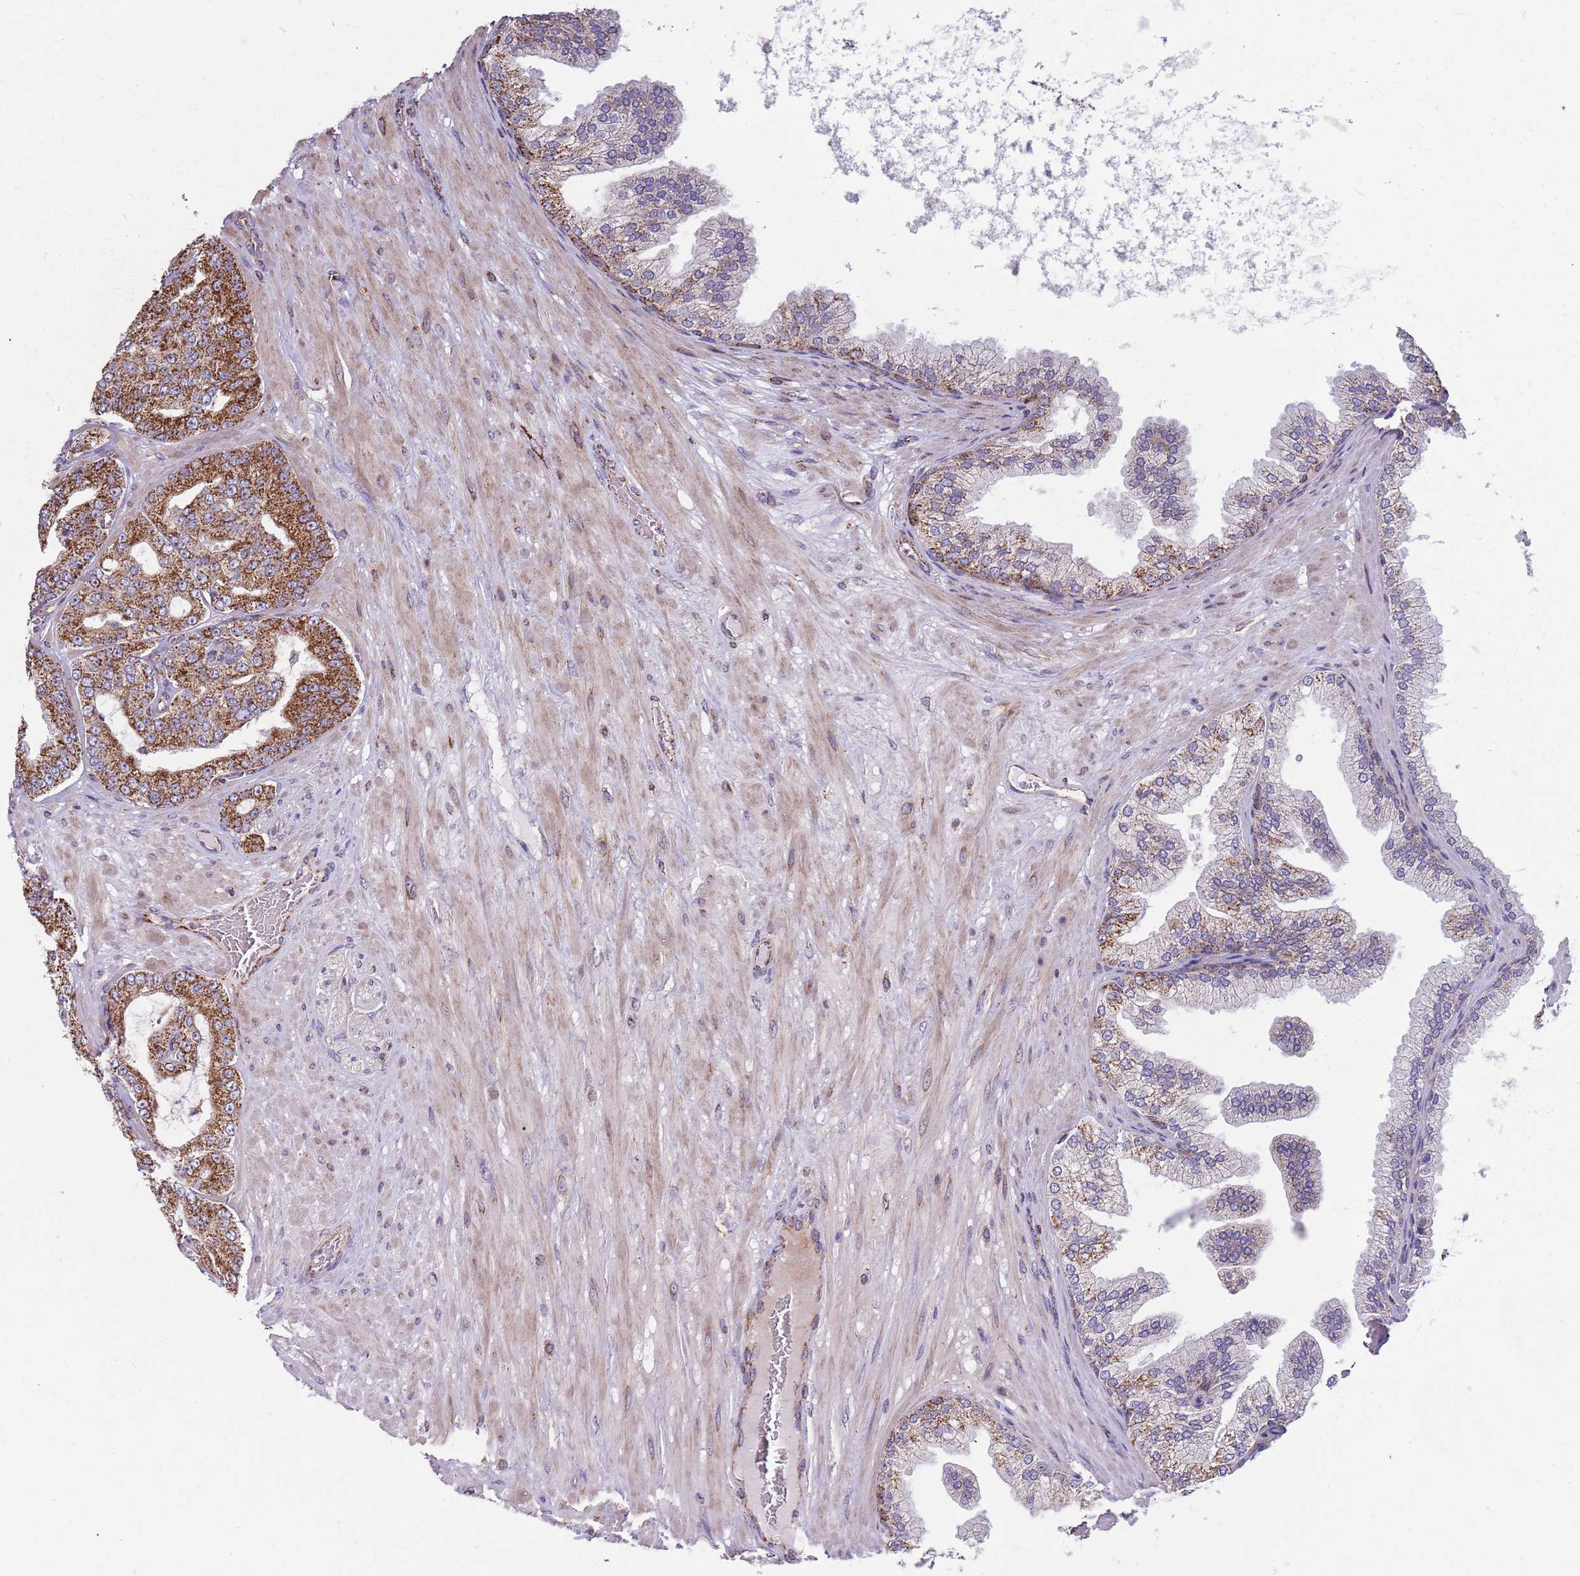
{"staining": {"intensity": "strong", "quantity": ">75%", "location": "cytoplasmic/membranous"}, "tissue": "prostate cancer", "cell_type": "Tumor cells", "image_type": "cancer", "snomed": [{"axis": "morphology", "description": "Adenocarcinoma, Low grade"}, {"axis": "topography", "description": "Prostate"}], "caption": "Strong cytoplasmic/membranous protein expression is seen in approximately >75% of tumor cells in prostate cancer.", "gene": "VPS16", "patient": {"sex": "male", "age": 63}}